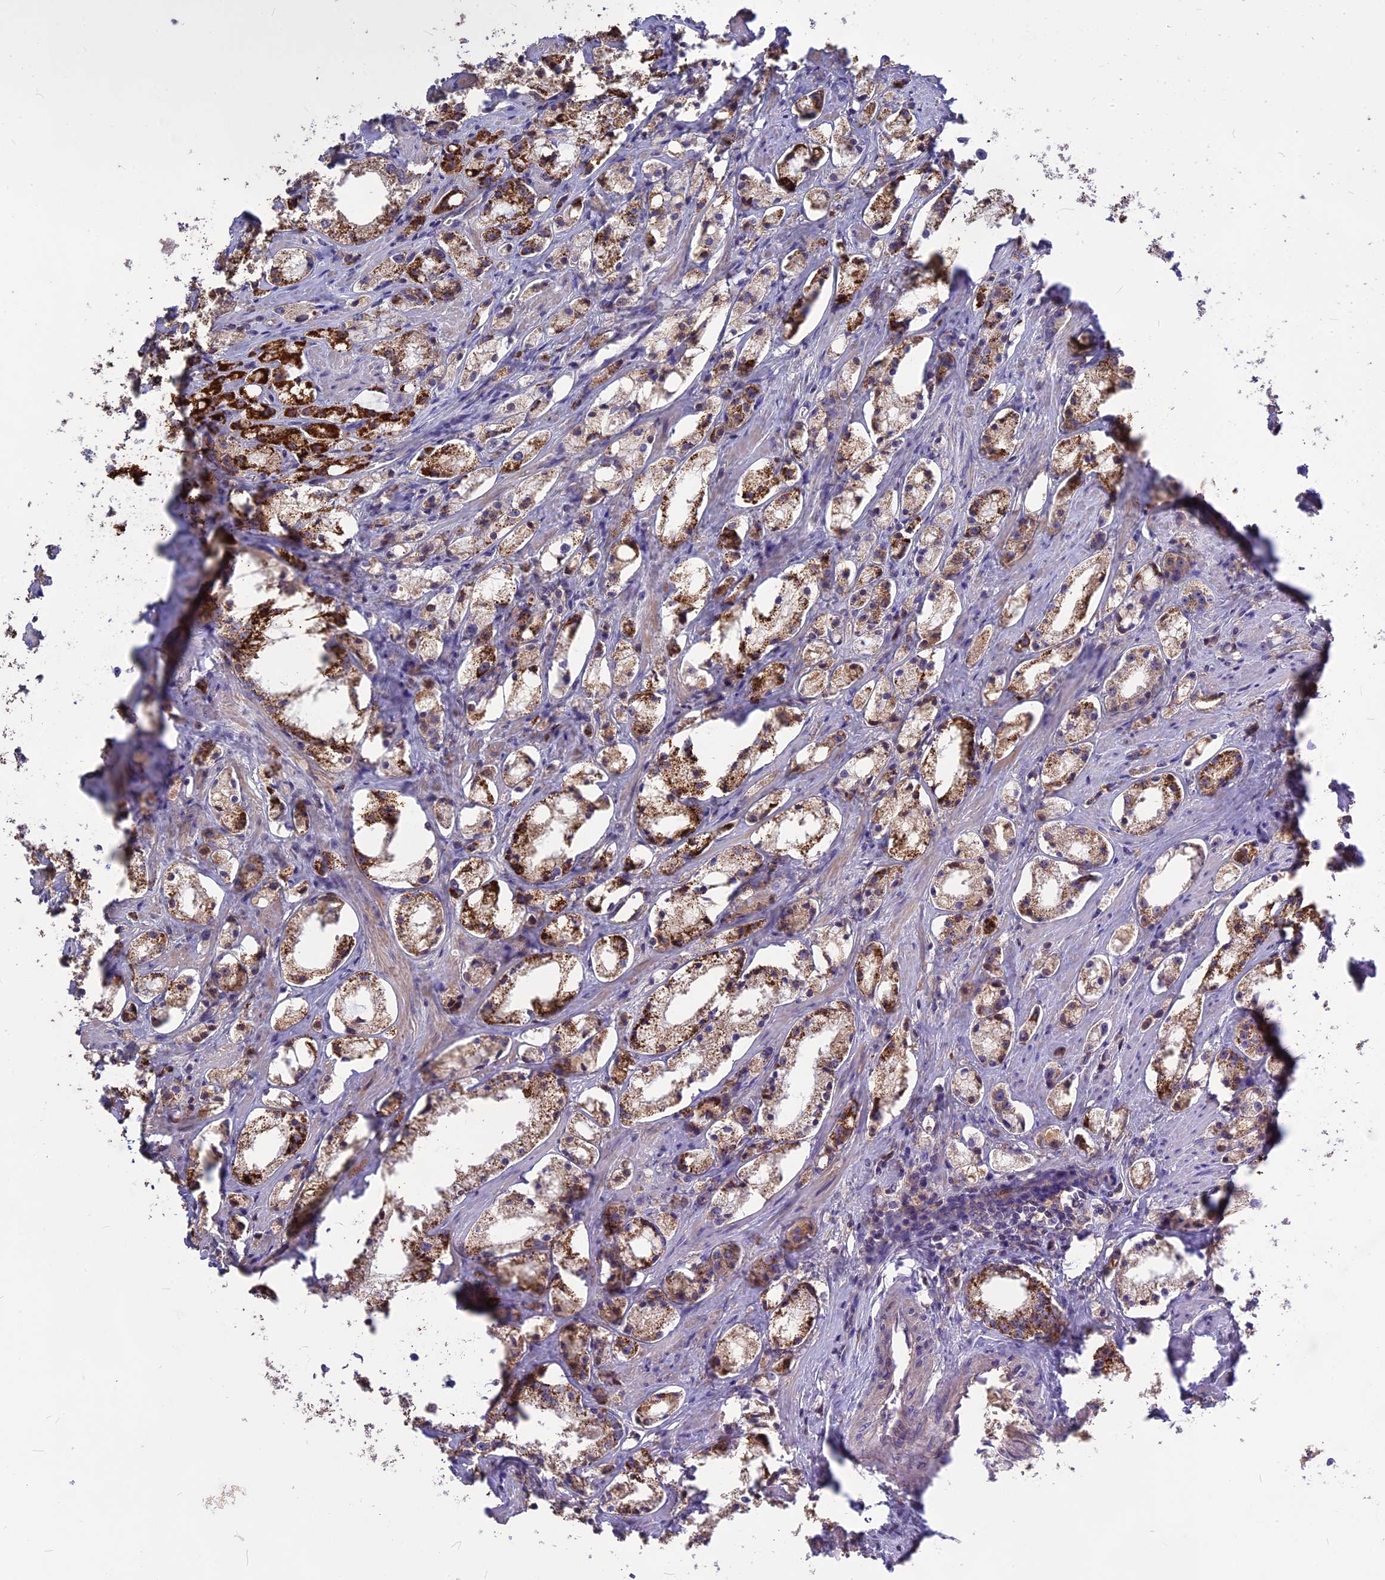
{"staining": {"intensity": "strong", "quantity": ">75%", "location": "cytoplasmic/membranous"}, "tissue": "prostate cancer", "cell_type": "Tumor cells", "image_type": "cancer", "snomed": [{"axis": "morphology", "description": "Adenocarcinoma, High grade"}, {"axis": "topography", "description": "Prostate"}], "caption": "Strong cytoplasmic/membranous protein positivity is seen in about >75% of tumor cells in prostate high-grade adenocarcinoma.", "gene": "NUDT8", "patient": {"sex": "male", "age": 66}}